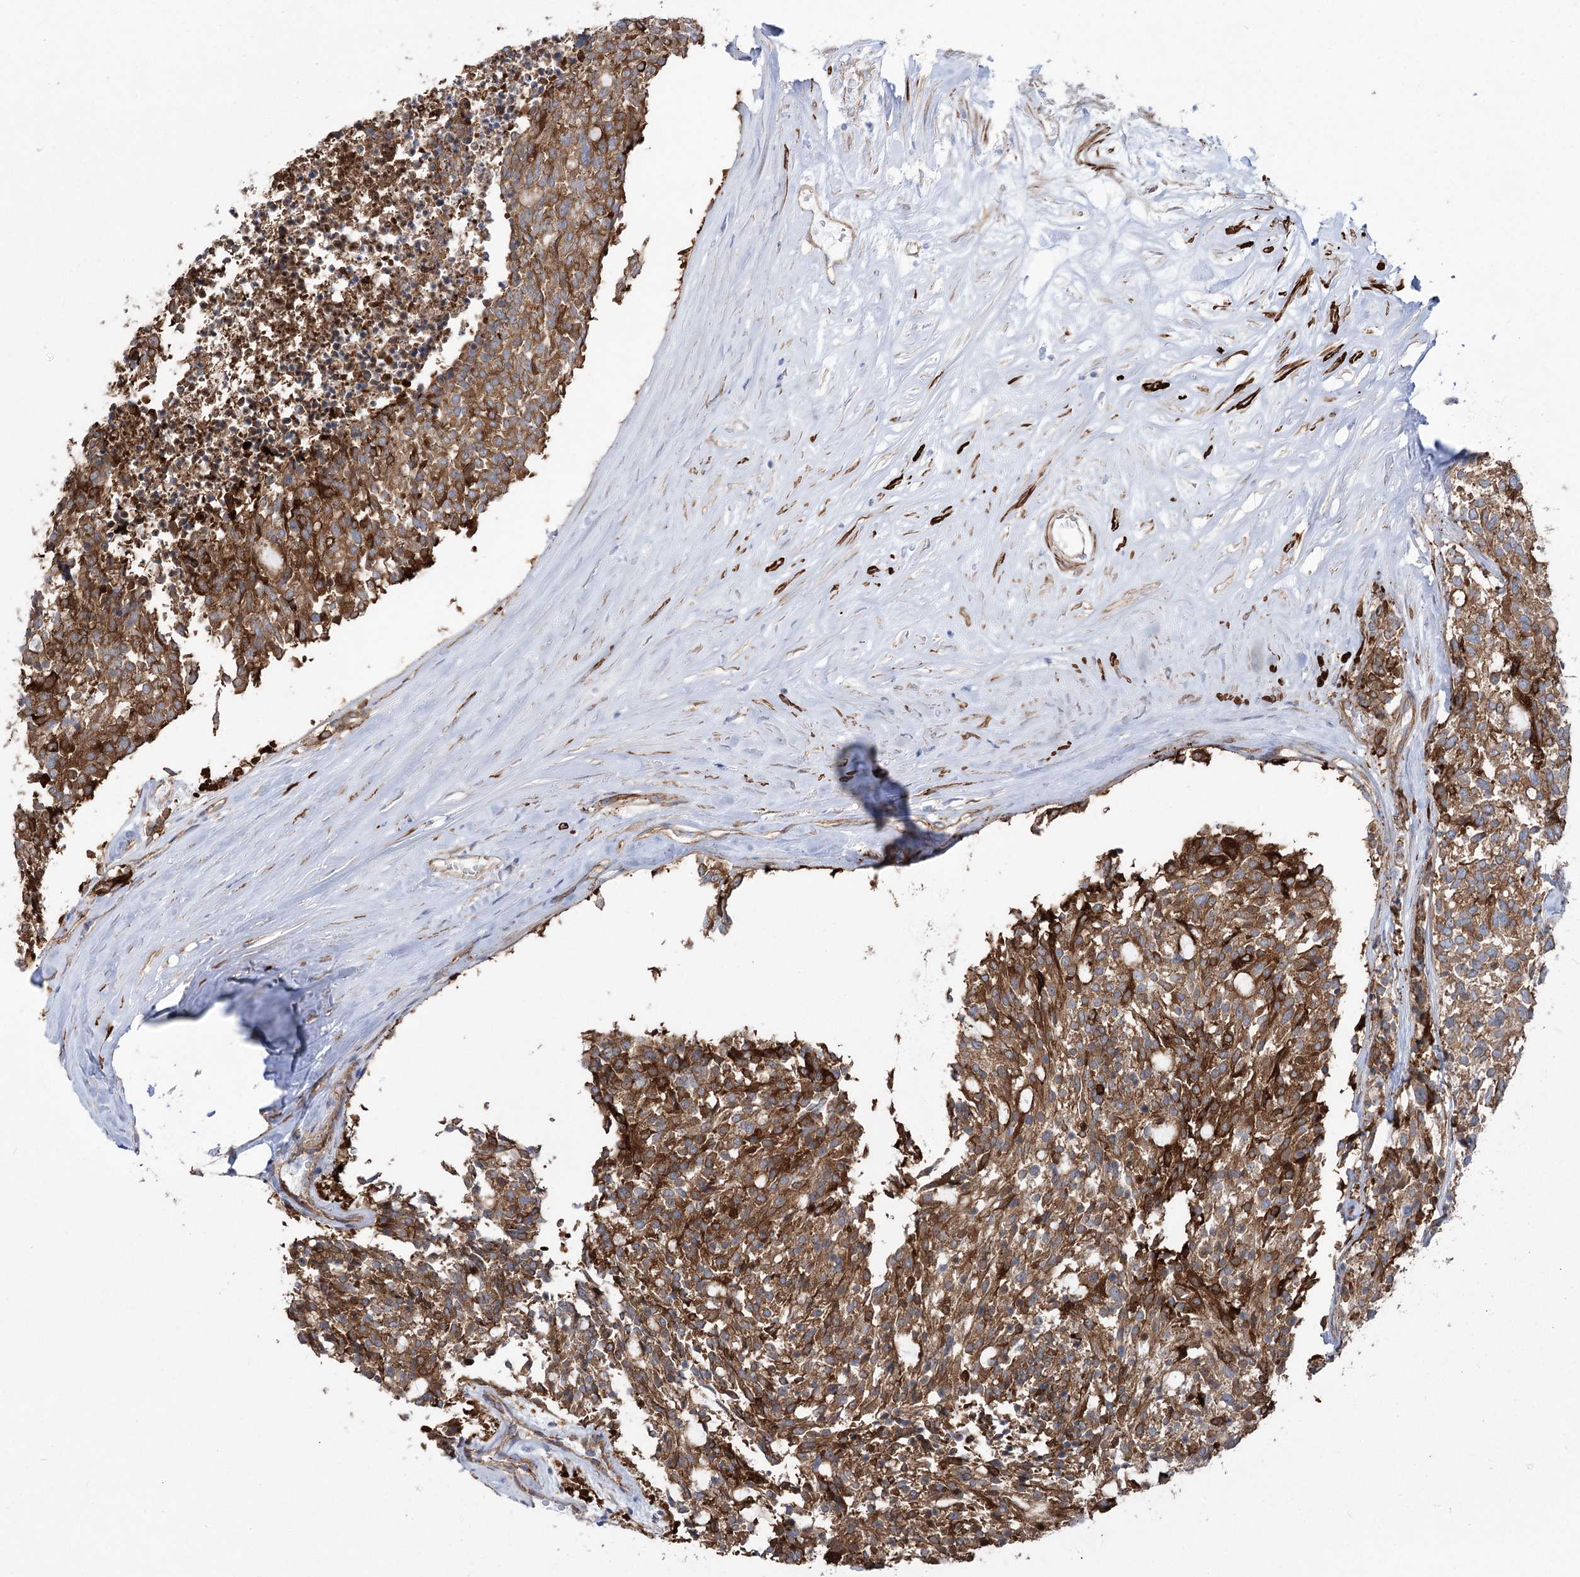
{"staining": {"intensity": "strong", "quantity": ">75%", "location": "cytoplasmic/membranous"}, "tissue": "carcinoid", "cell_type": "Tumor cells", "image_type": "cancer", "snomed": [{"axis": "morphology", "description": "Carcinoid, malignant, NOS"}, {"axis": "topography", "description": "Pancreas"}], "caption": "Protein staining of malignant carcinoid tissue exhibits strong cytoplasmic/membranous staining in about >75% of tumor cells.", "gene": "PLEKHA5", "patient": {"sex": "female", "age": 54}}